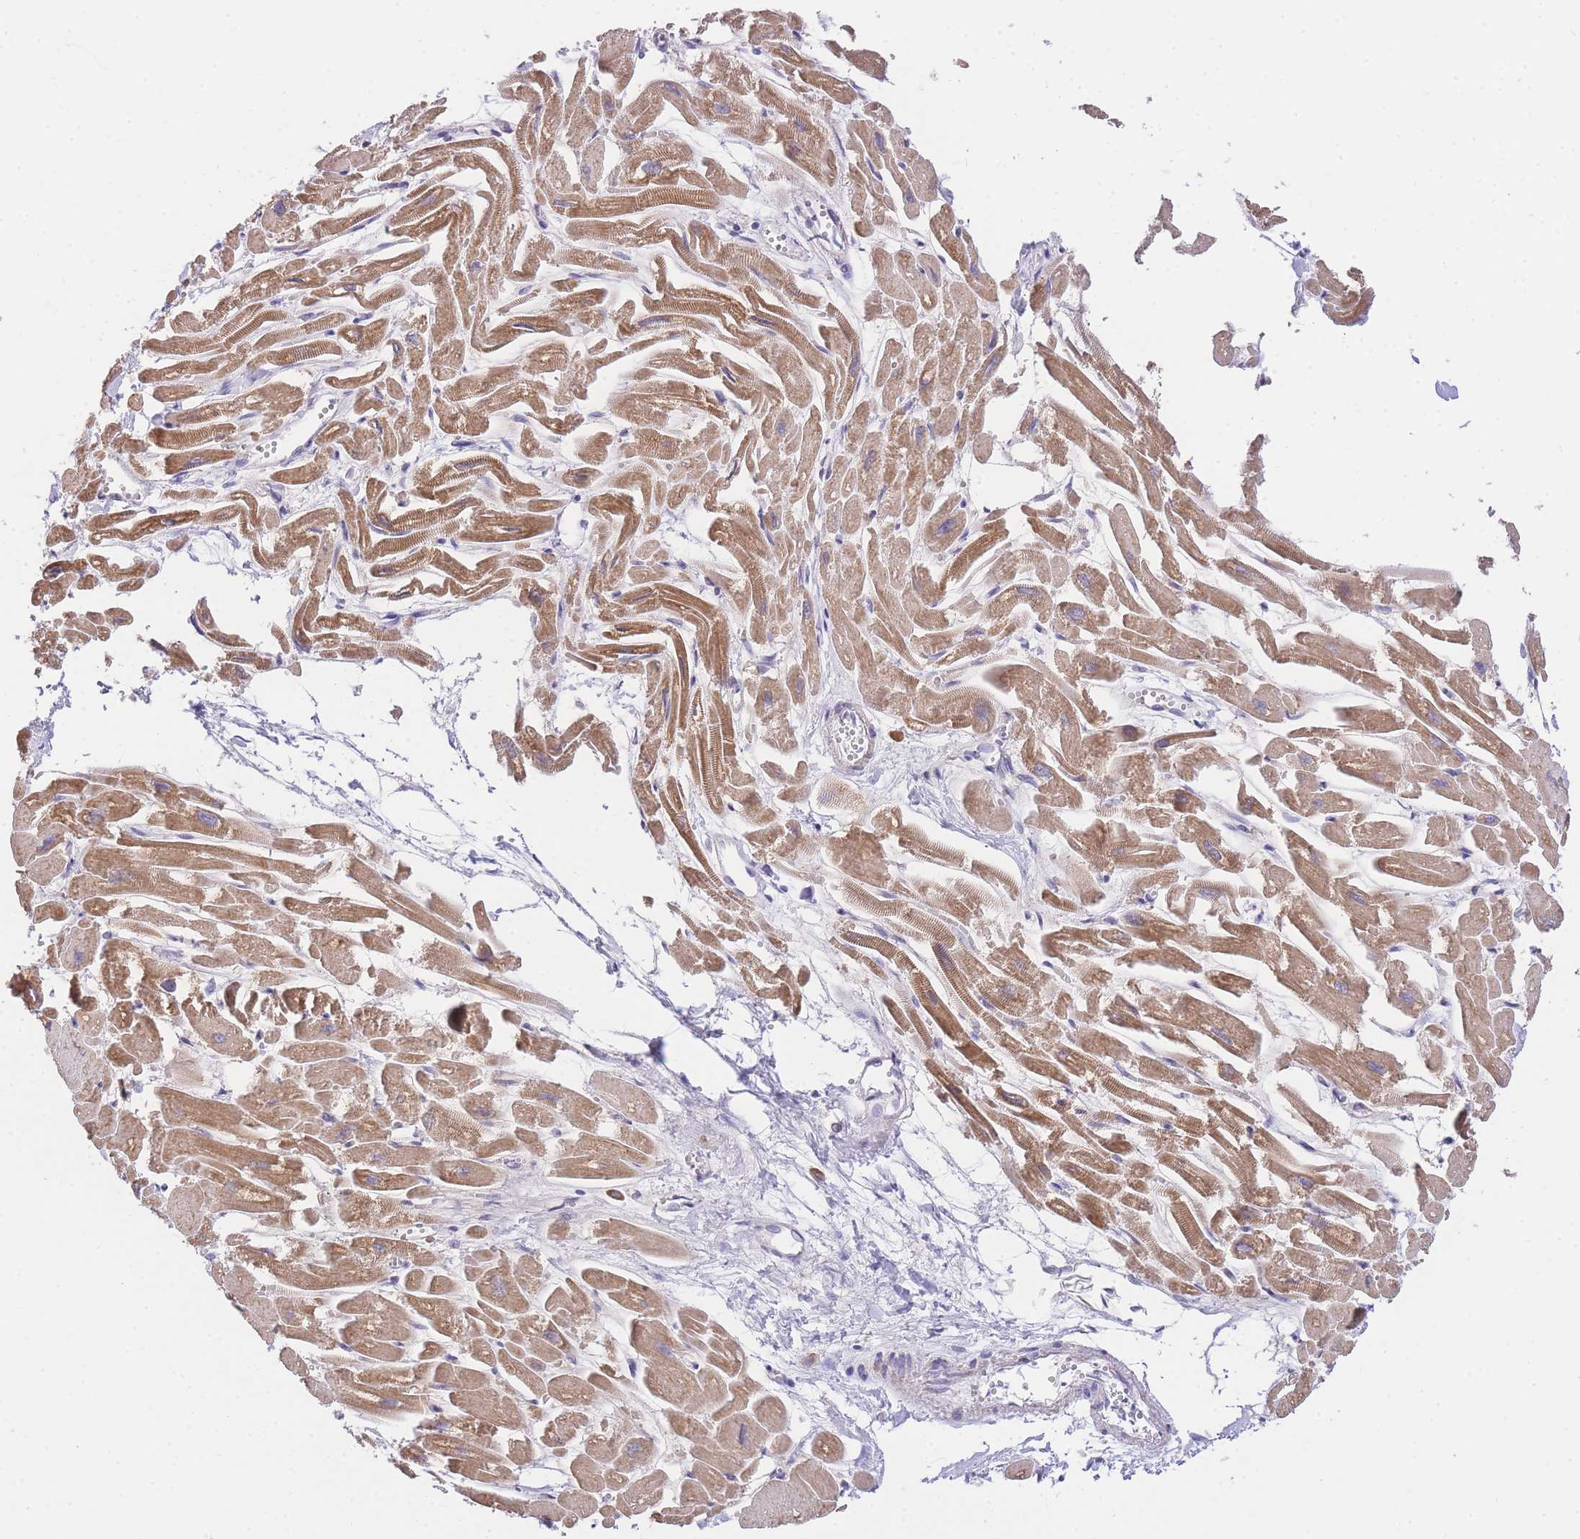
{"staining": {"intensity": "moderate", "quantity": ">75%", "location": "cytoplasmic/membranous"}, "tissue": "heart muscle", "cell_type": "Cardiomyocytes", "image_type": "normal", "snomed": [{"axis": "morphology", "description": "Normal tissue, NOS"}, {"axis": "topography", "description": "Heart"}], "caption": "Immunohistochemical staining of benign human heart muscle exhibits moderate cytoplasmic/membranous protein positivity in about >75% of cardiomyocytes.", "gene": "UBXN7", "patient": {"sex": "male", "age": 54}}